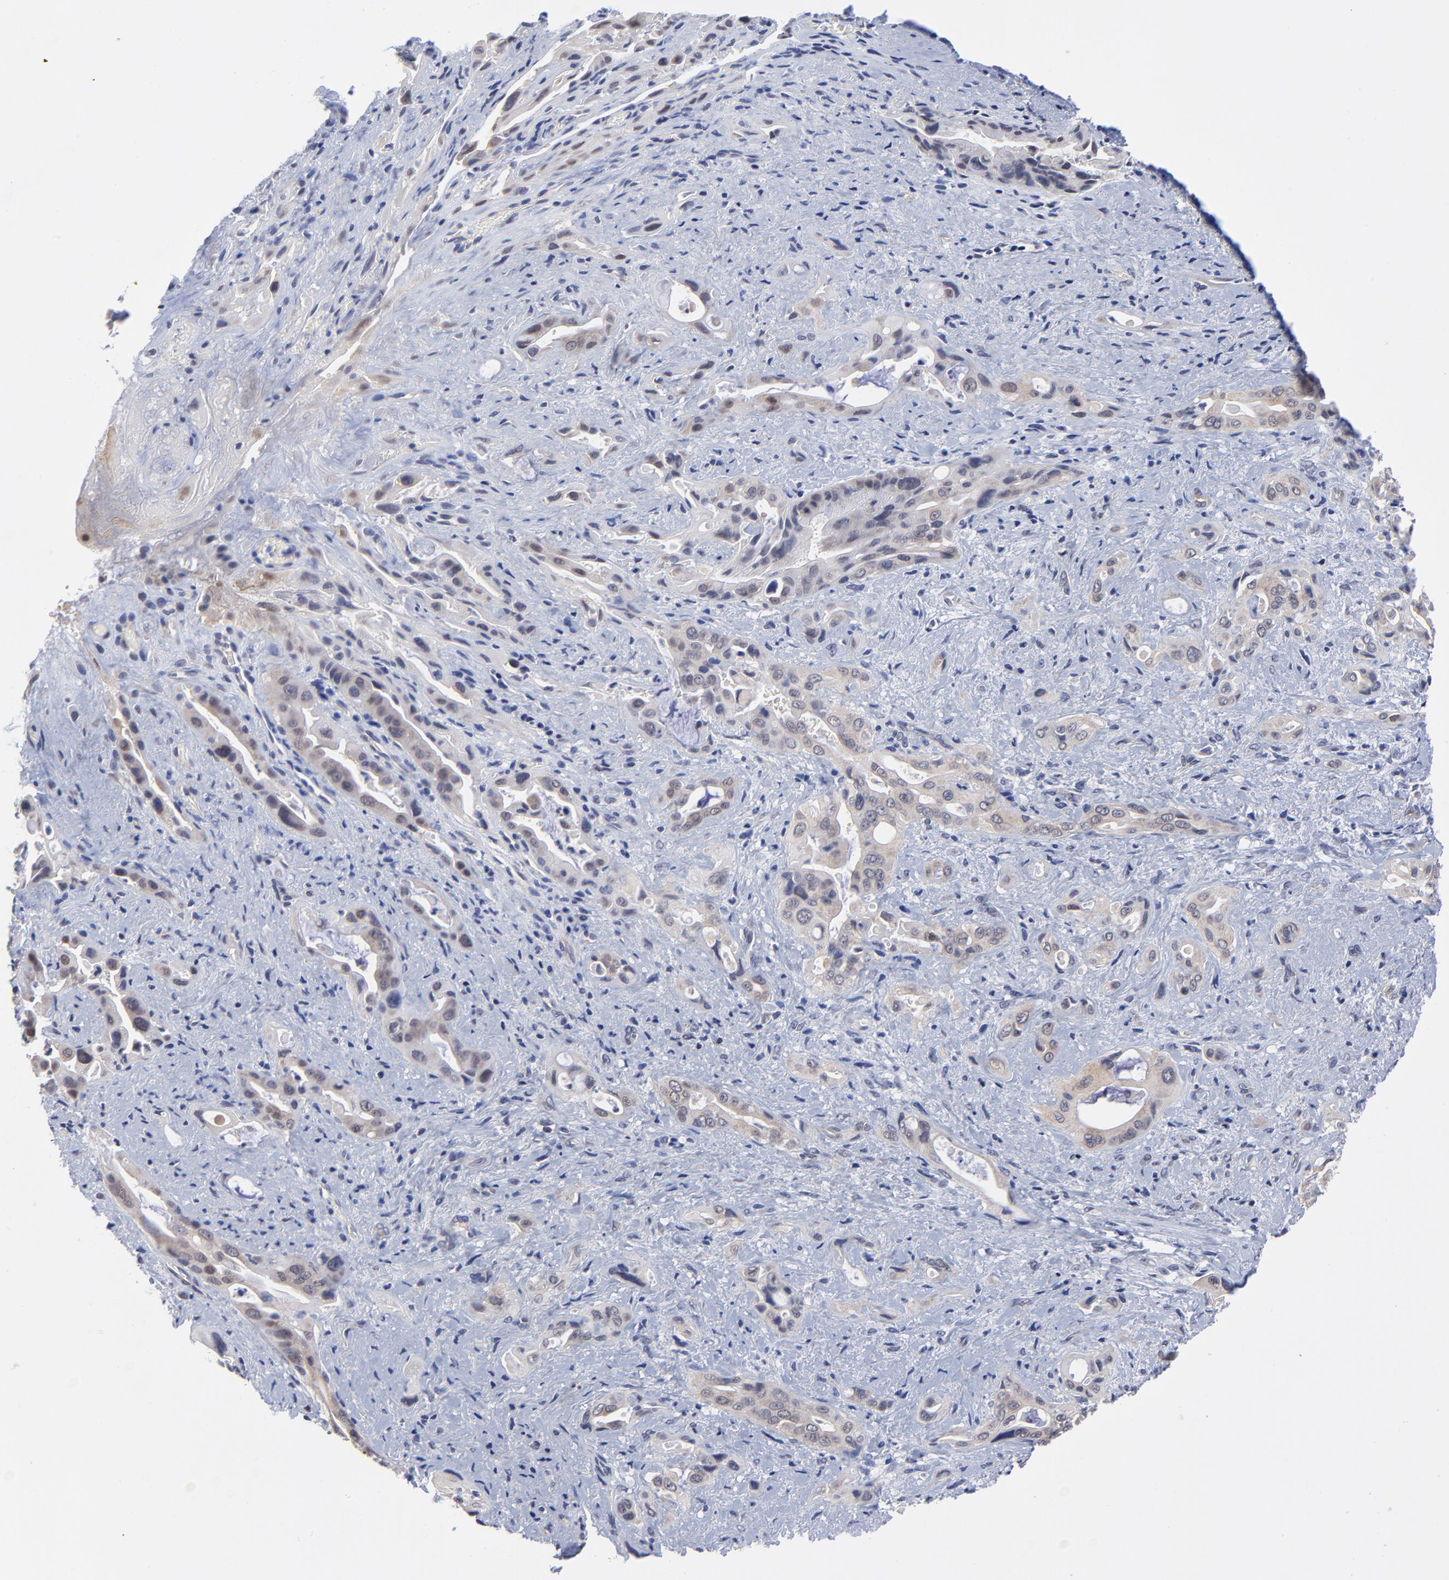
{"staining": {"intensity": "weak", "quantity": "25%-75%", "location": "cytoplasmic/membranous"}, "tissue": "pancreatic cancer", "cell_type": "Tumor cells", "image_type": "cancer", "snomed": [{"axis": "morphology", "description": "Adenocarcinoma, NOS"}, {"axis": "topography", "description": "Pancreas"}], "caption": "Protein expression analysis of human pancreatic cancer reveals weak cytoplasmic/membranous positivity in about 25%-75% of tumor cells. The staining was performed using DAB, with brown indicating positive protein expression. Nuclei are stained blue with hematoxylin.", "gene": "FBXO8", "patient": {"sex": "male", "age": 77}}